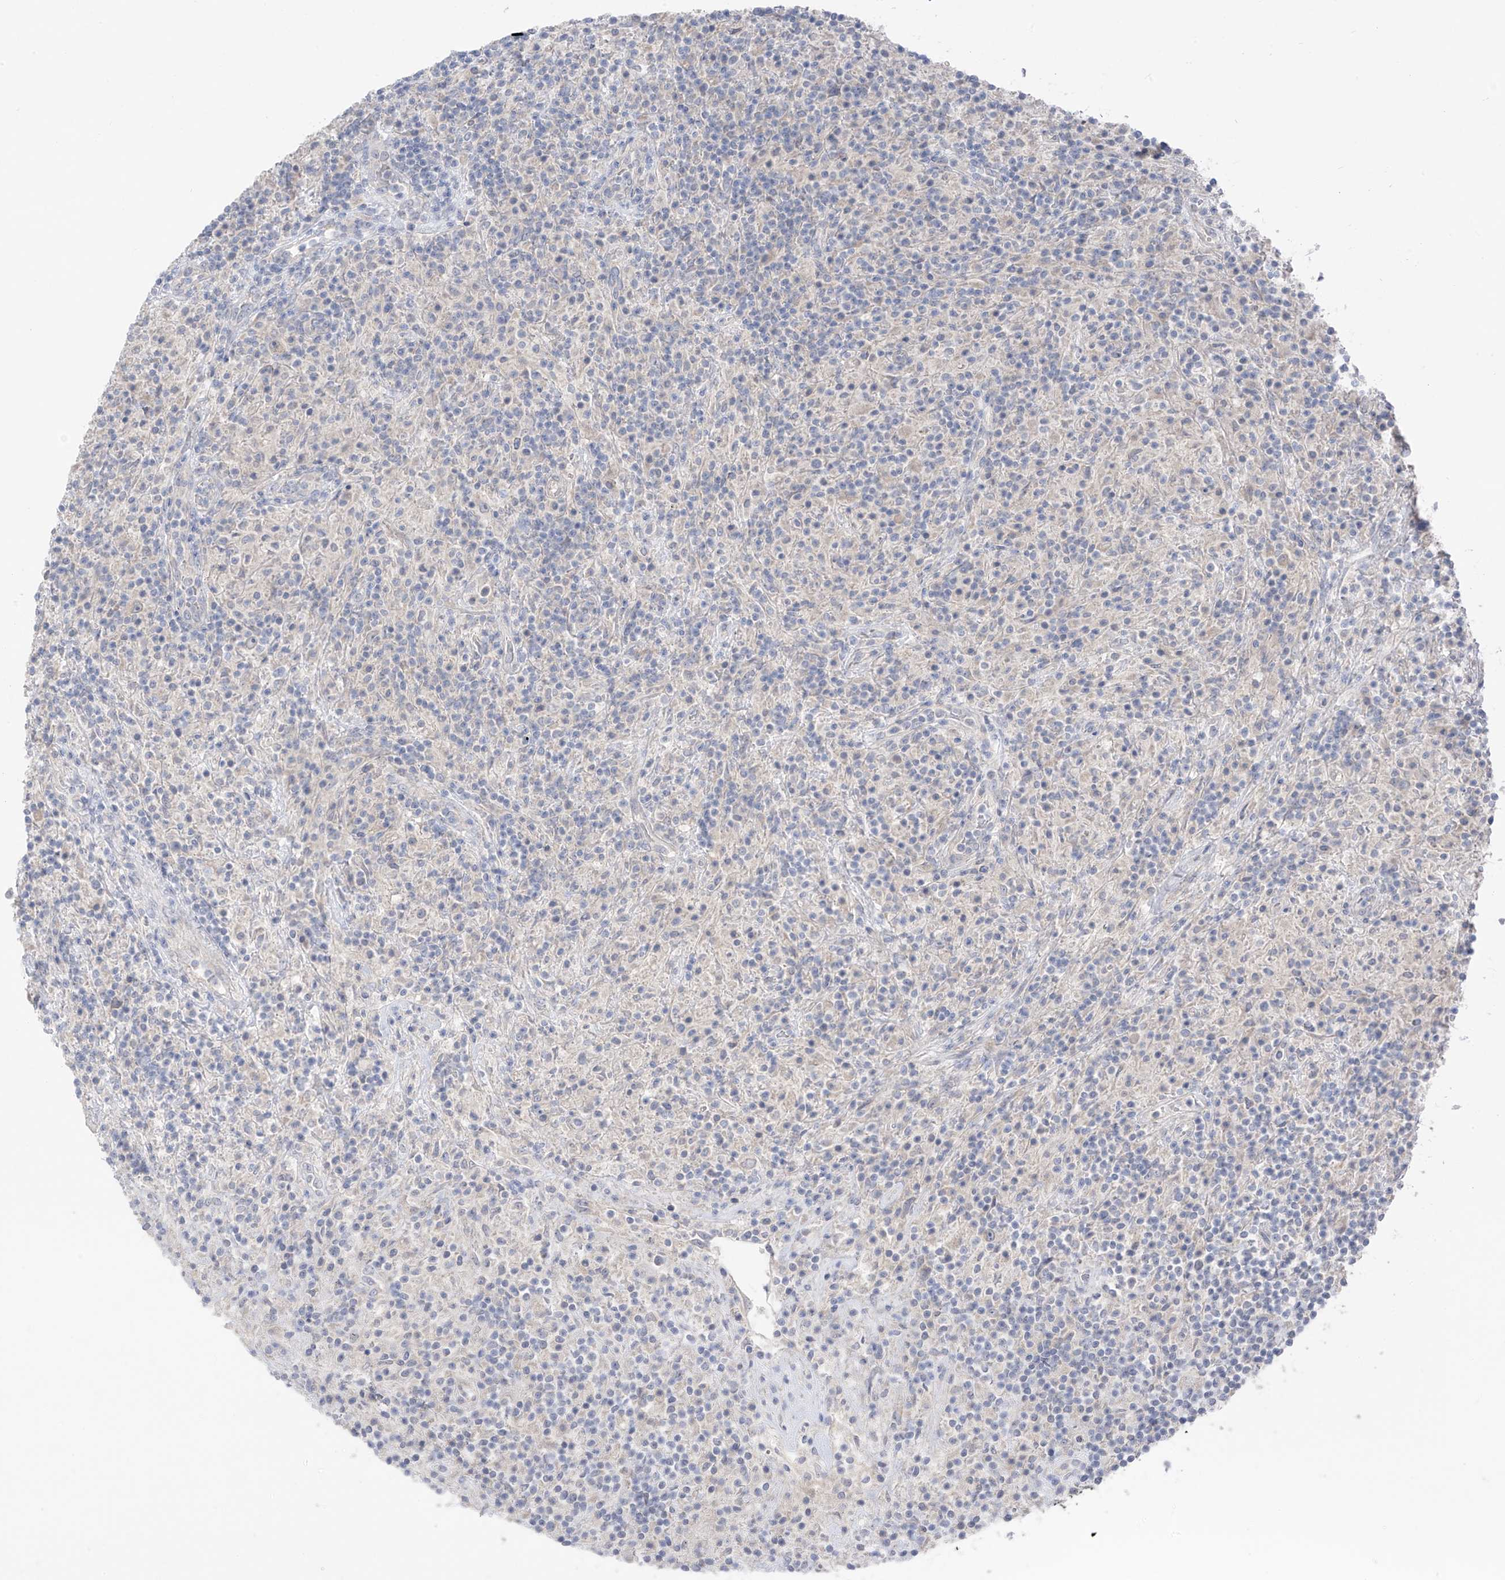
{"staining": {"intensity": "negative", "quantity": "none", "location": "none"}, "tissue": "lymphoma", "cell_type": "Tumor cells", "image_type": "cancer", "snomed": [{"axis": "morphology", "description": "Hodgkin's disease, NOS"}, {"axis": "topography", "description": "Lymph node"}], "caption": "This is a photomicrograph of immunohistochemistry (IHC) staining of Hodgkin's disease, which shows no staining in tumor cells.", "gene": "NALCN", "patient": {"sex": "male", "age": 70}}